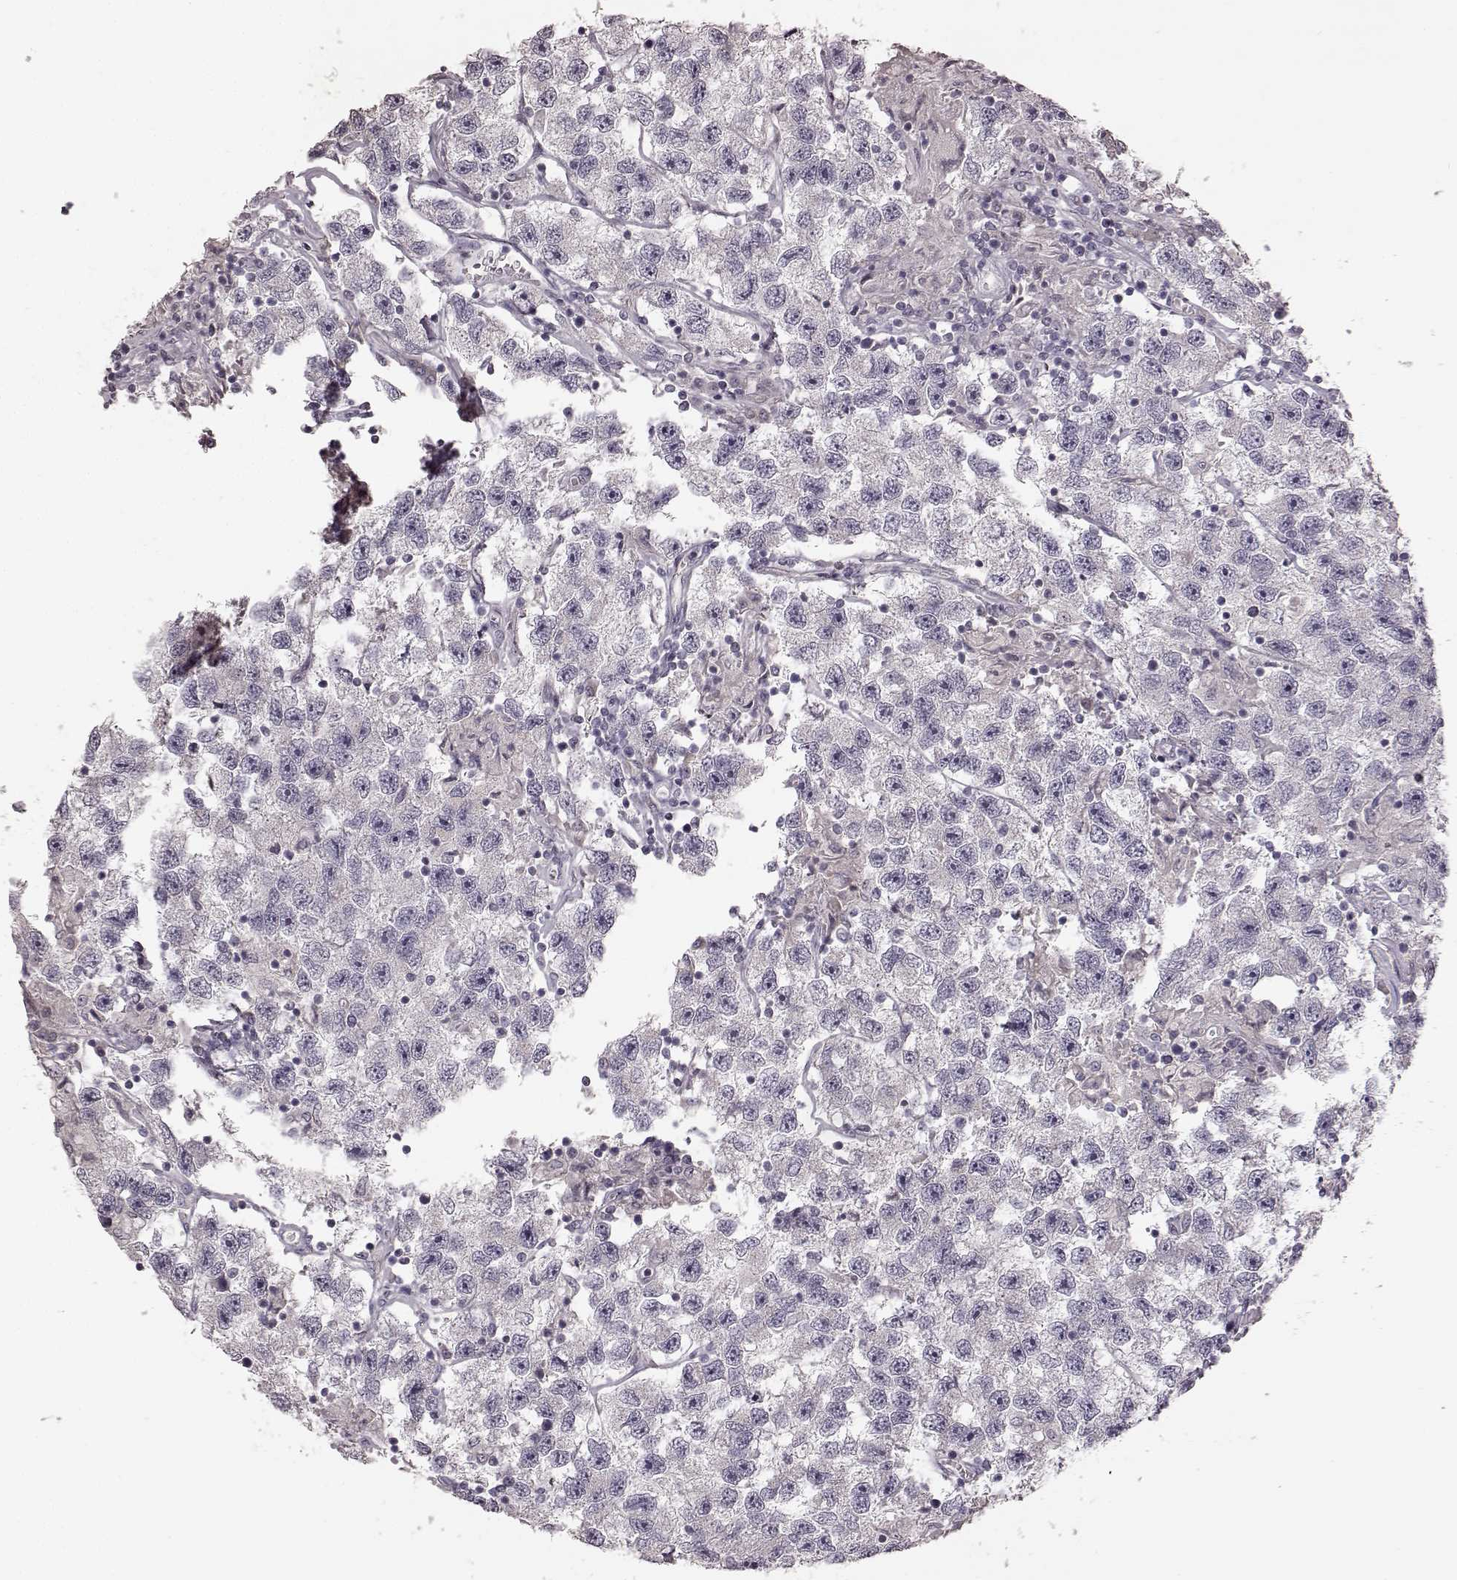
{"staining": {"intensity": "negative", "quantity": "none", "location": "none"}, "tissue": "testis cancer", "cell_type": "Tumor cells", "image_type": "cancer", "snomed": [{"axis": "morphology", "description": "Seminoma, NOS"}, {"axis": "topography", "description": "Testis"}], "caption": "Histopathology image shows no significant protein expression in tumor cells of testis cancer (seminoma).", "gene": "MIA", "patient": {"sex": "male", "age": 26}}